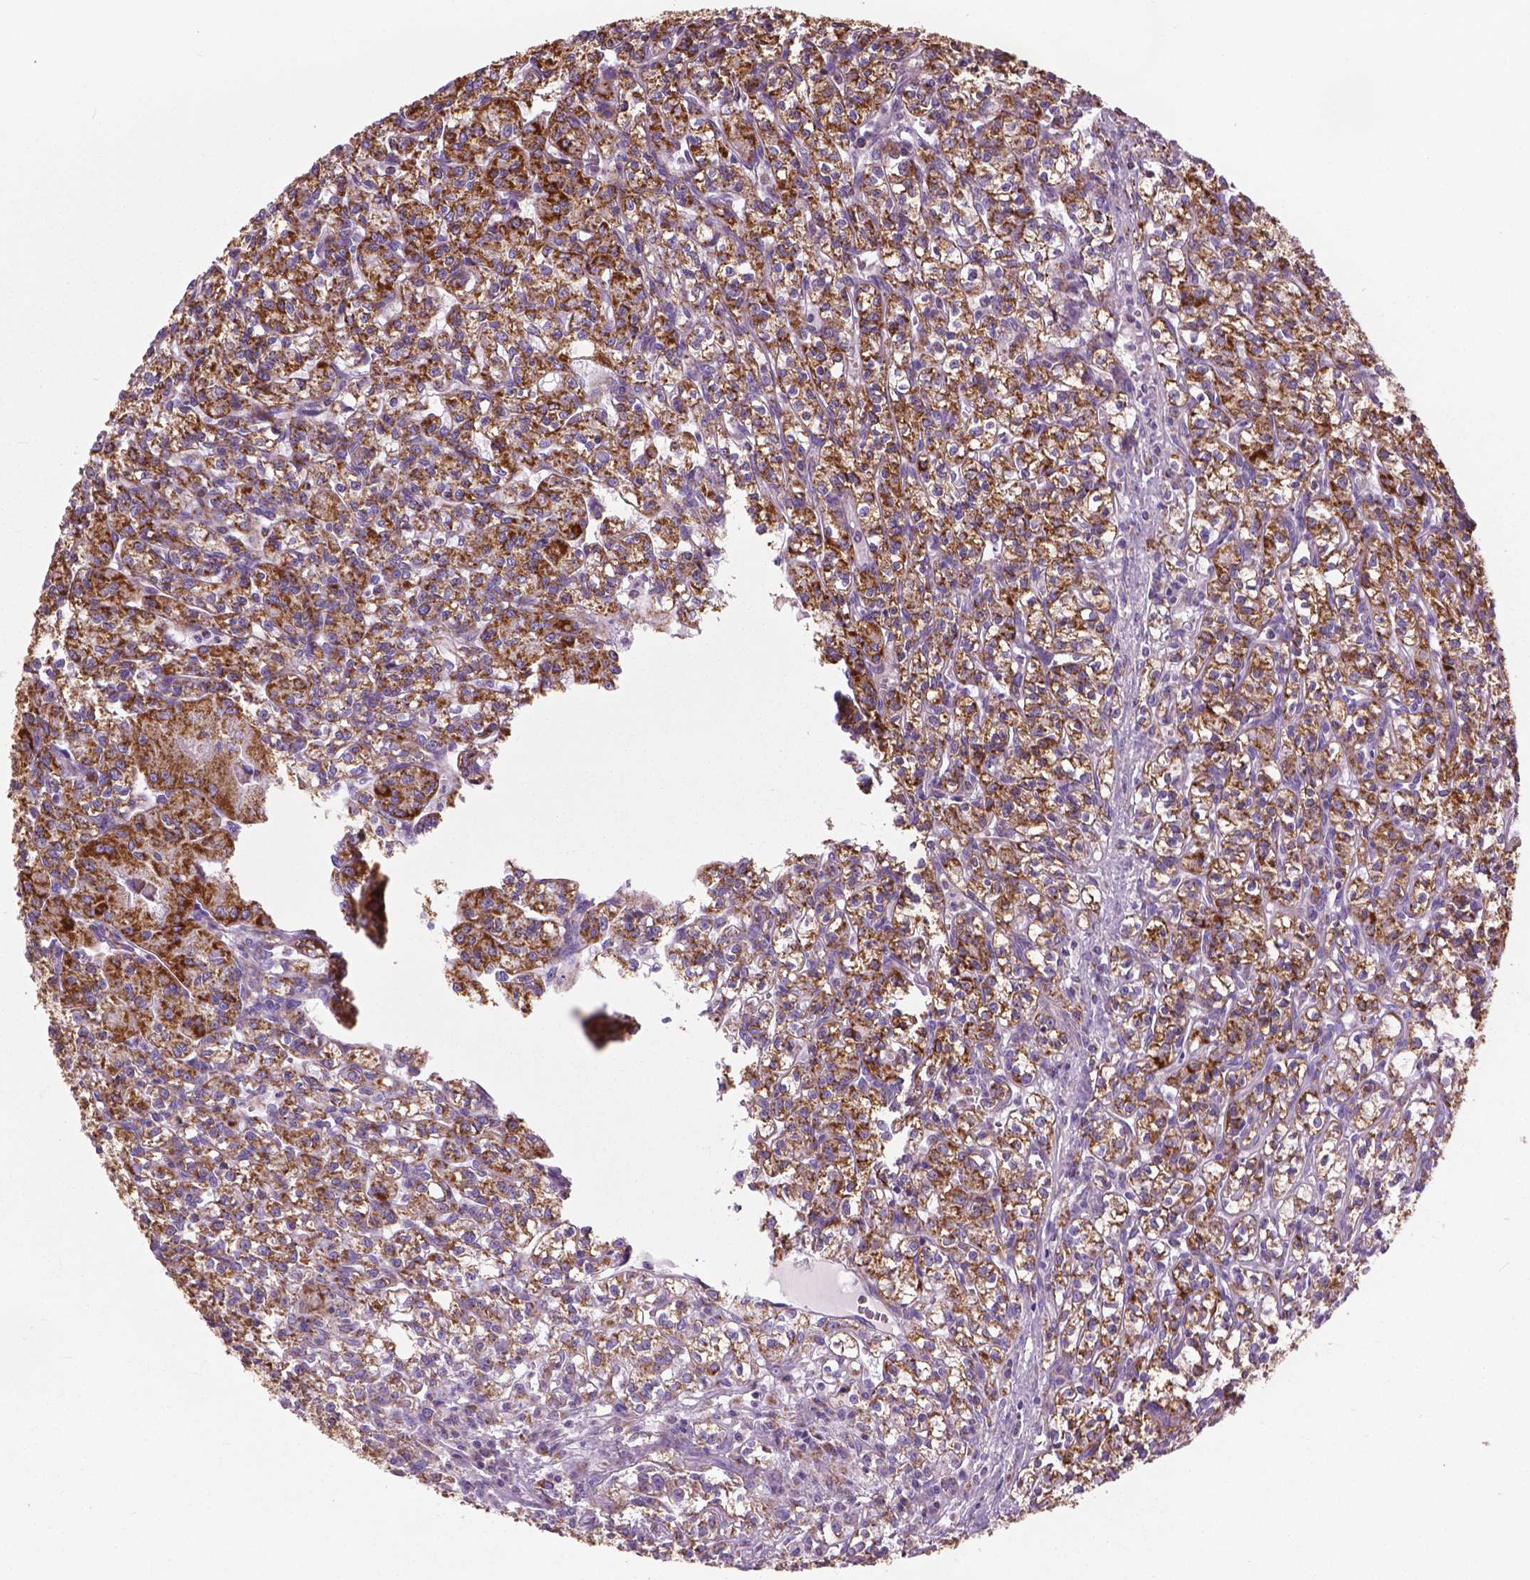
{"staining": {"intensity": "strong", "quantity": ">75%", "location": "cytoplasmic/membranous"}, "tissue": "renal cancer", "cell_type": "Tumor cells", "image_type": "cancer", "snomed": [{"axis": "morphology", "description": "Adenocarcinoma, NOS"}, {"axis": "topography", "description": "Kidney"}], "caption": "Adenocarcinoma (renal) stained for a protein exhibits strong cytoplasmic/membranous positivity in tumor cells.", "gene": "VDAC1", "patient": {"sex": "male", "age": 36}}